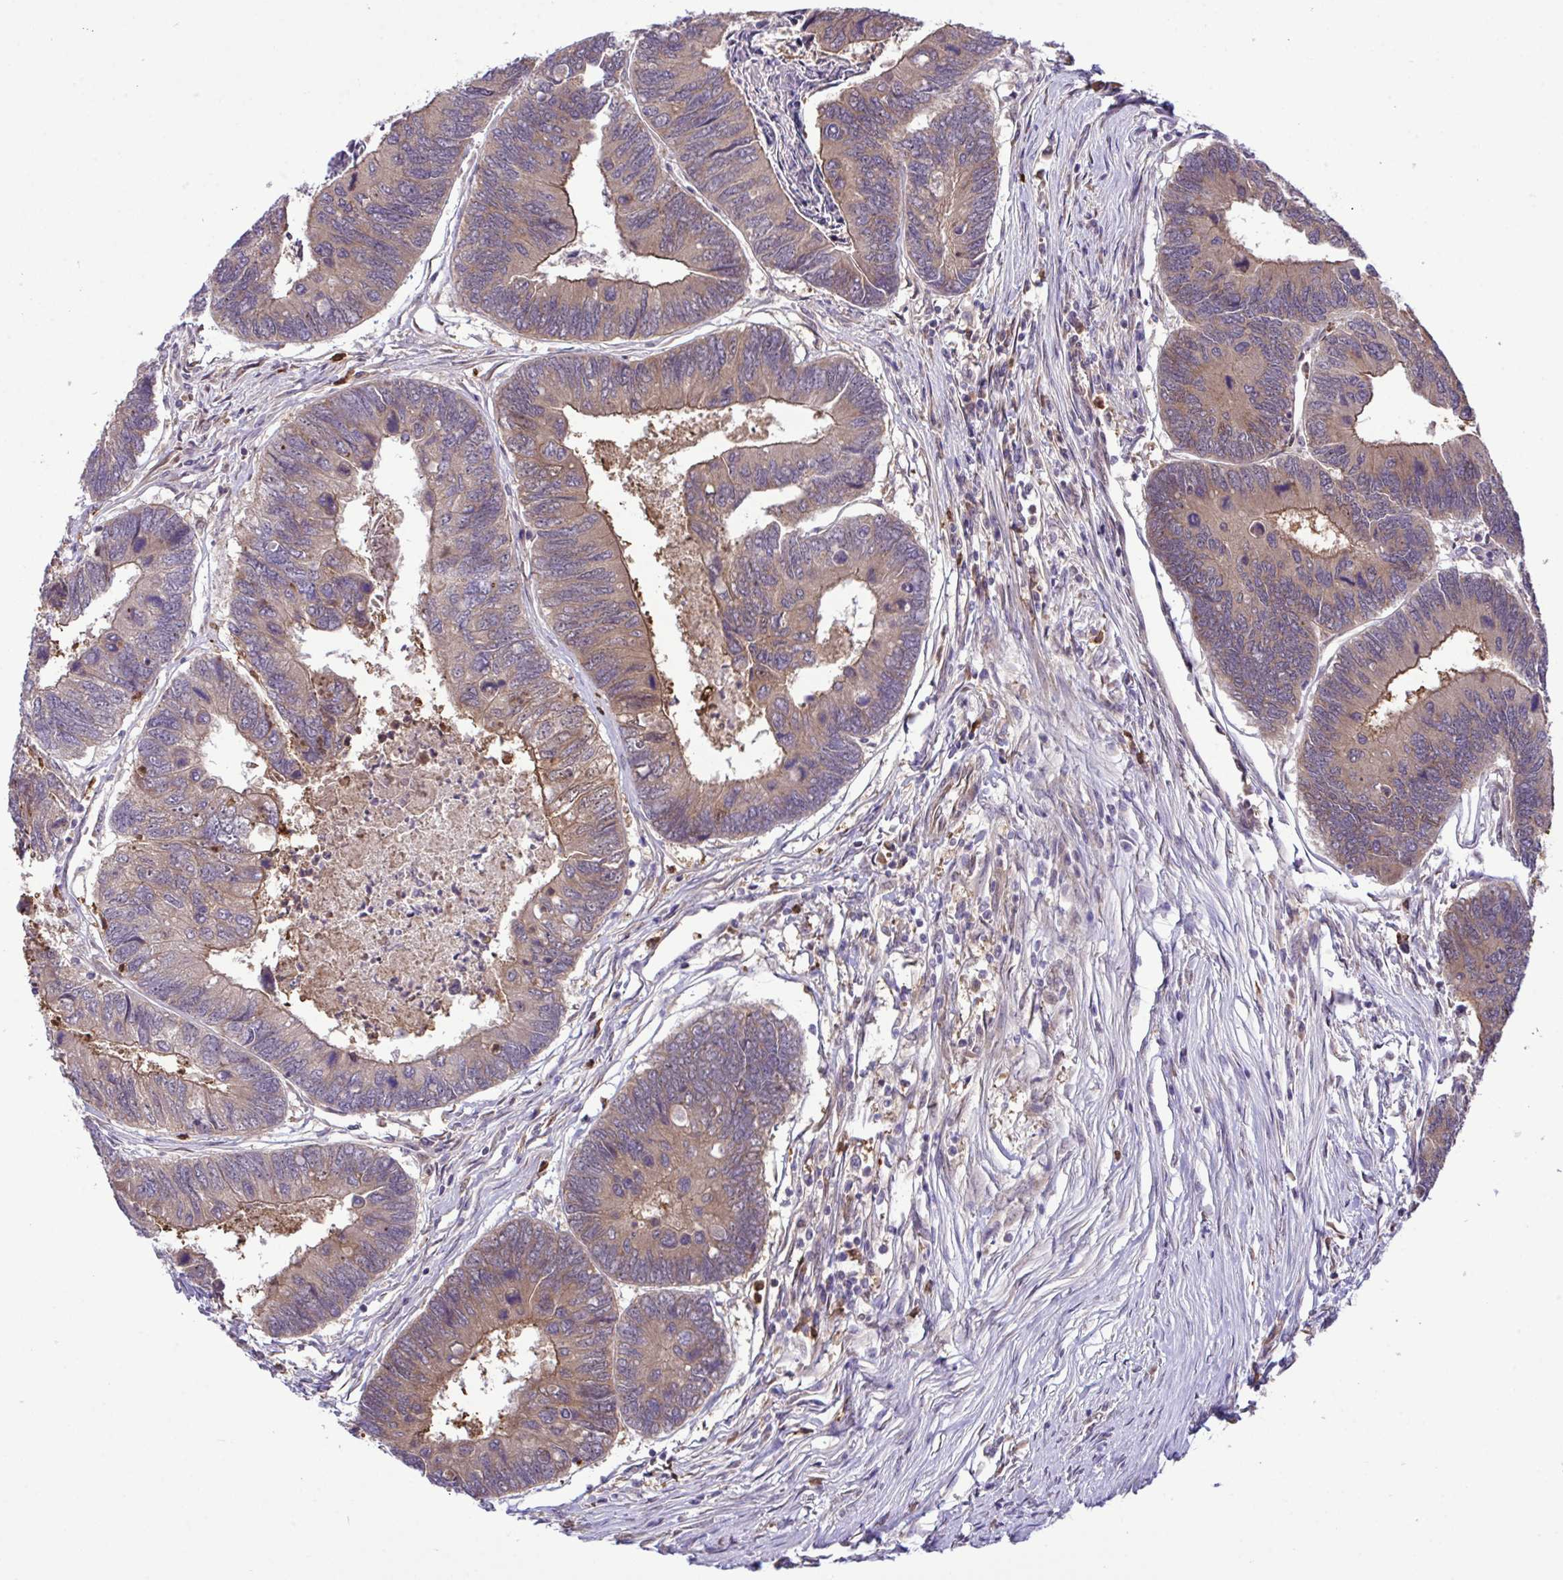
{"staining": {"intensity": "moderate", "quantity": "25%-75%", "location": "cytoplasmic/membranous"}, "tissue": "colorectal cancer", "cell_type": "Tumor cells", "image_type": "cancer", "snomed": [{"axis": "morphology", "description": "Adenocarcinoma, NOS"}, {"axis": "topography", "description": "Colon"}], "caption": "Protein staining displays moderate cytoplasmic/membranous staining in approximately 25%-75% of tumor cells in adenocarcinoma (colorectal). (Brightfield microscopy of DAB IHC at high magnification).", "gene": "CMPK1", "patient": {"sex": "female", "age": 67}}